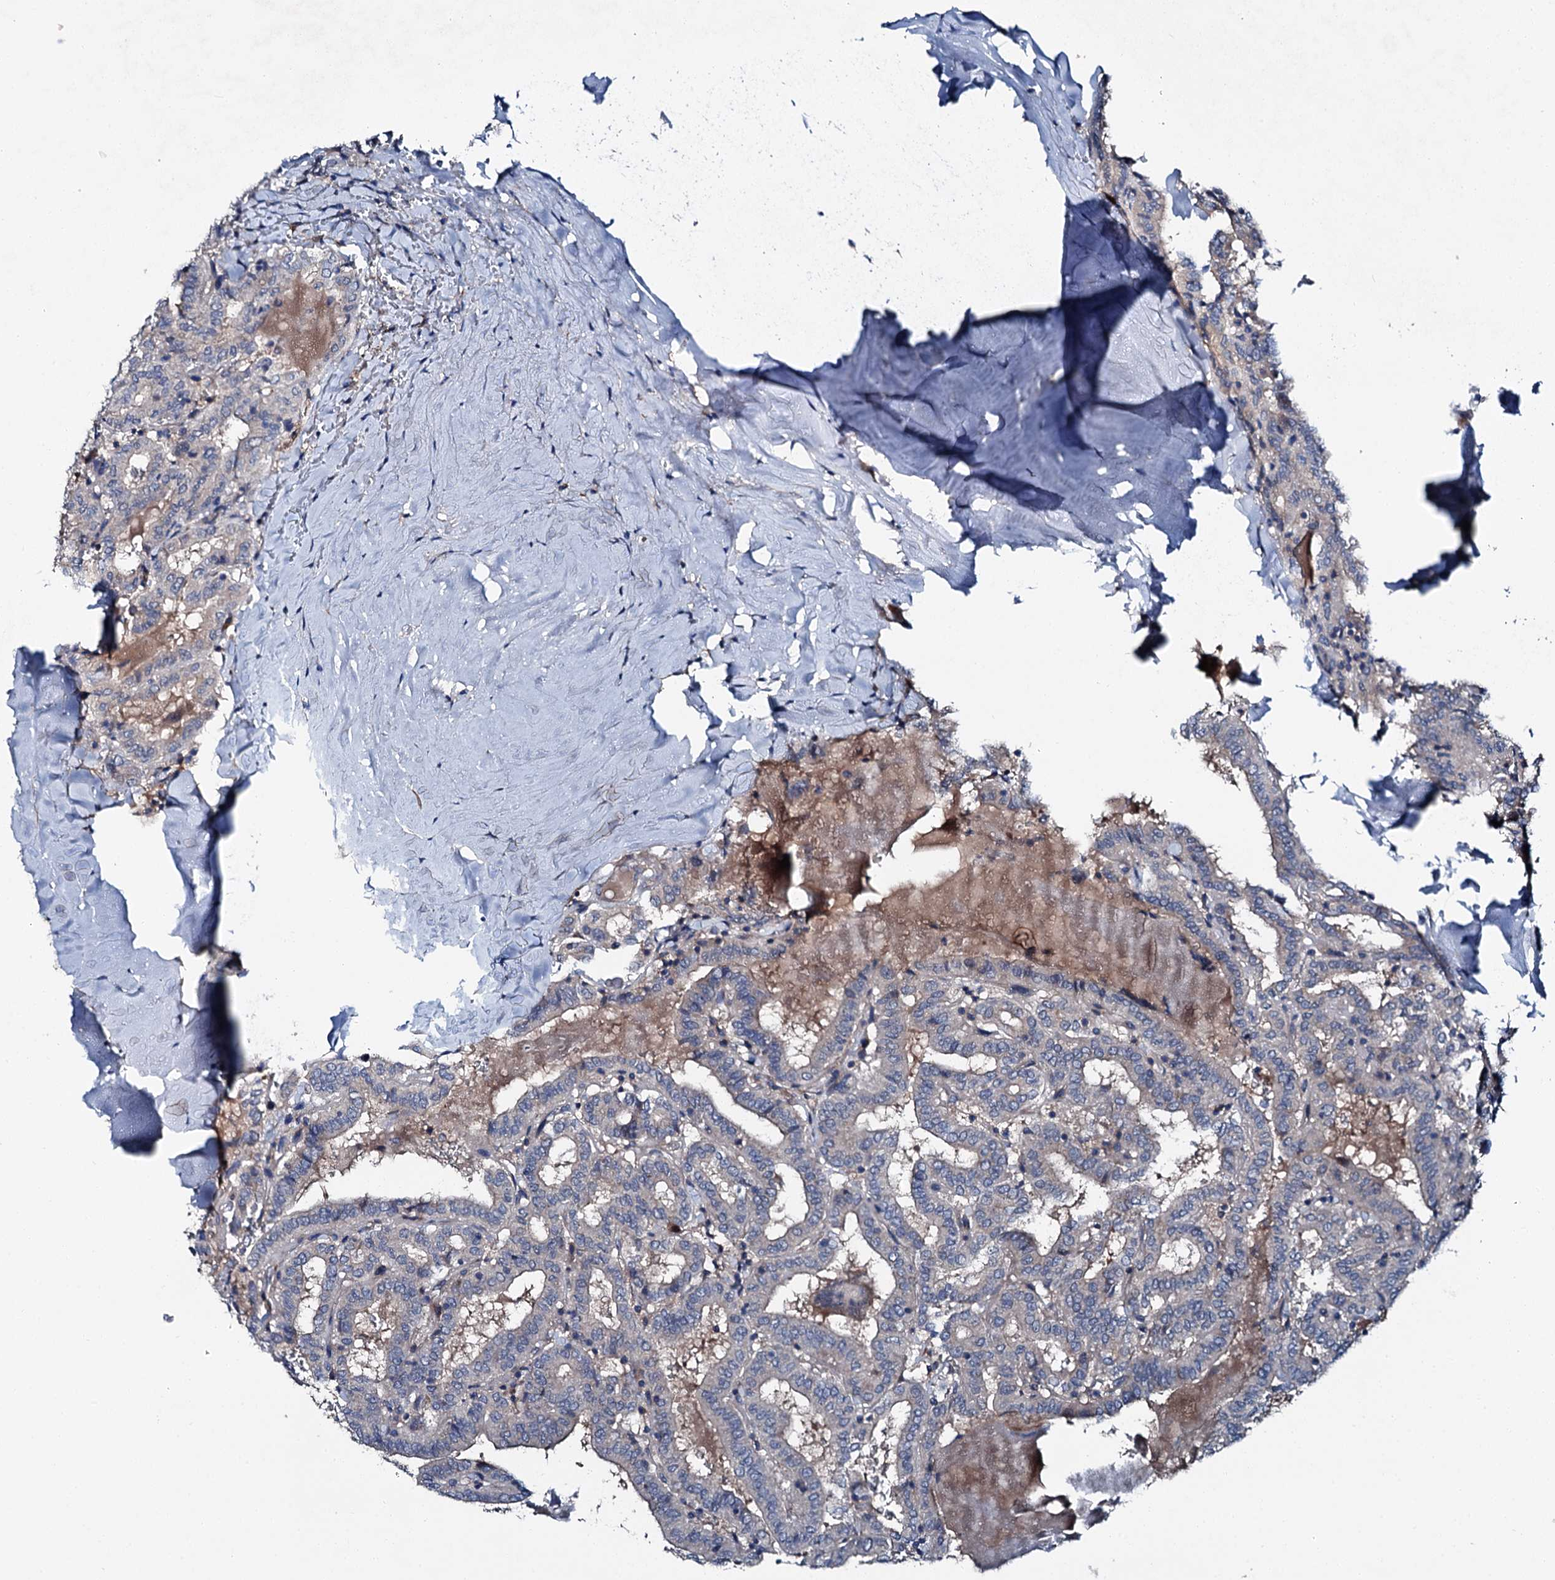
{"staining": {"intensity": "negative", "quantity": "none", "location": "none"}, "tissue": "thyroid cancer", "cell_type": "Tumor cells", "image_type": "cancer", "snomed": [{"axis": "morphology", "description": "Papillary adenocarcinoma, NOS"}, {"axis": "topography", "description": "Thyroid gland"}], "caption": "Thyroid cancer (papillary adenocarcinoma) was stained to show a protein in brown. There is no significant staining in tumor cells.", "gene": "SLC22A25", "patient": {"sex": "female", "age": 72}}